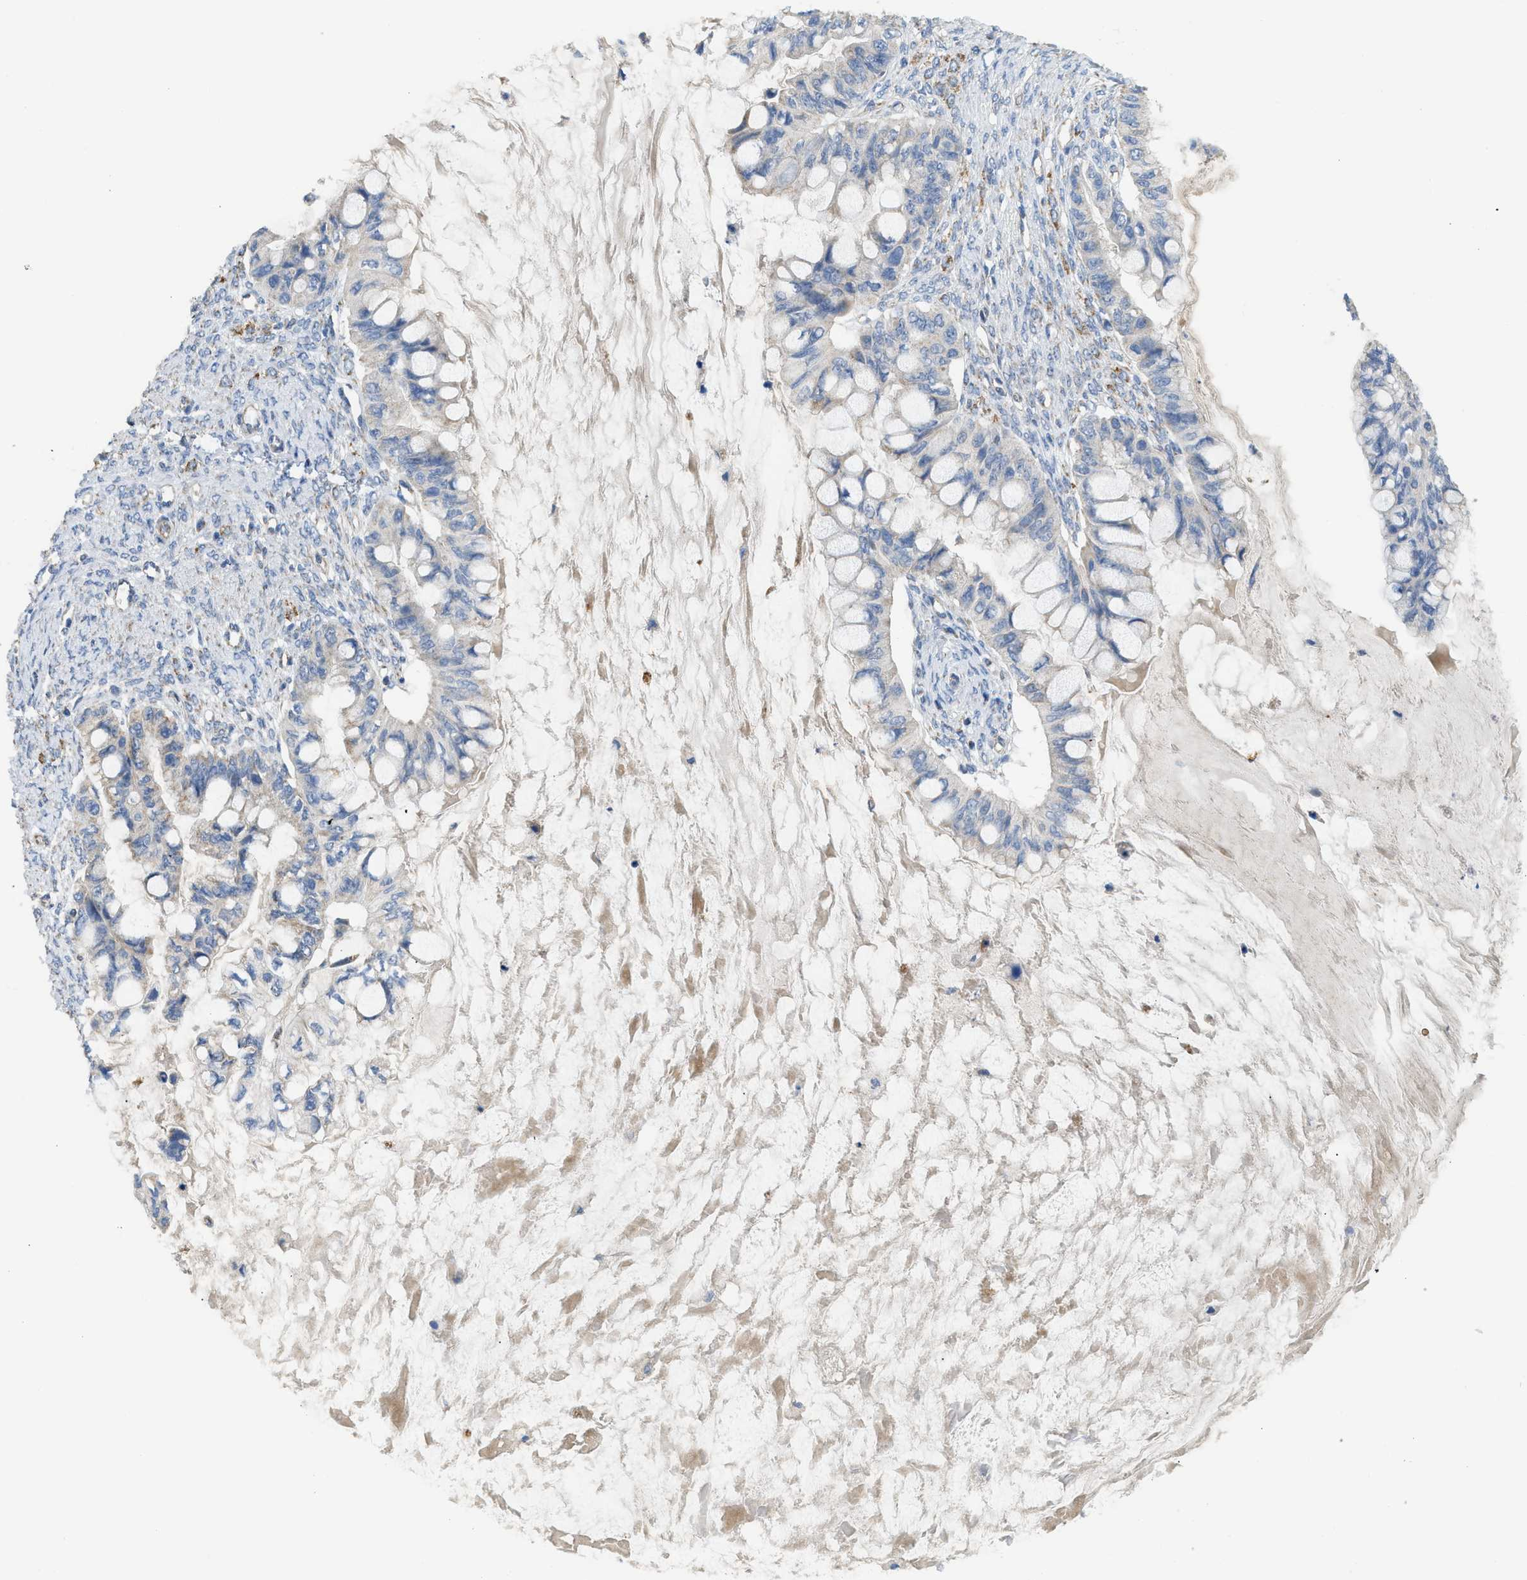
{"staining": {"intensity": "weak", "quantity": "25%-75%", "location": "cytoplasmic/membranous"}, "tissue": "ovarian cancer", "cell_type": "Tumor cells", "image_type": "cancer", "snomed": [{"axis": "morphology", "description": "Cystadenocarcinoma, mucinous, NOS"}, {"axis": "topography", "description": "Ovary"}], "caption": "Tumor cells demonstrate low levels of weak cytoplasmic/membranous staining in approximately 25%-75% of cells in human ovarian cancer.", "gene": "GOT2", "patient": {"sex": "female", "age": 80}}